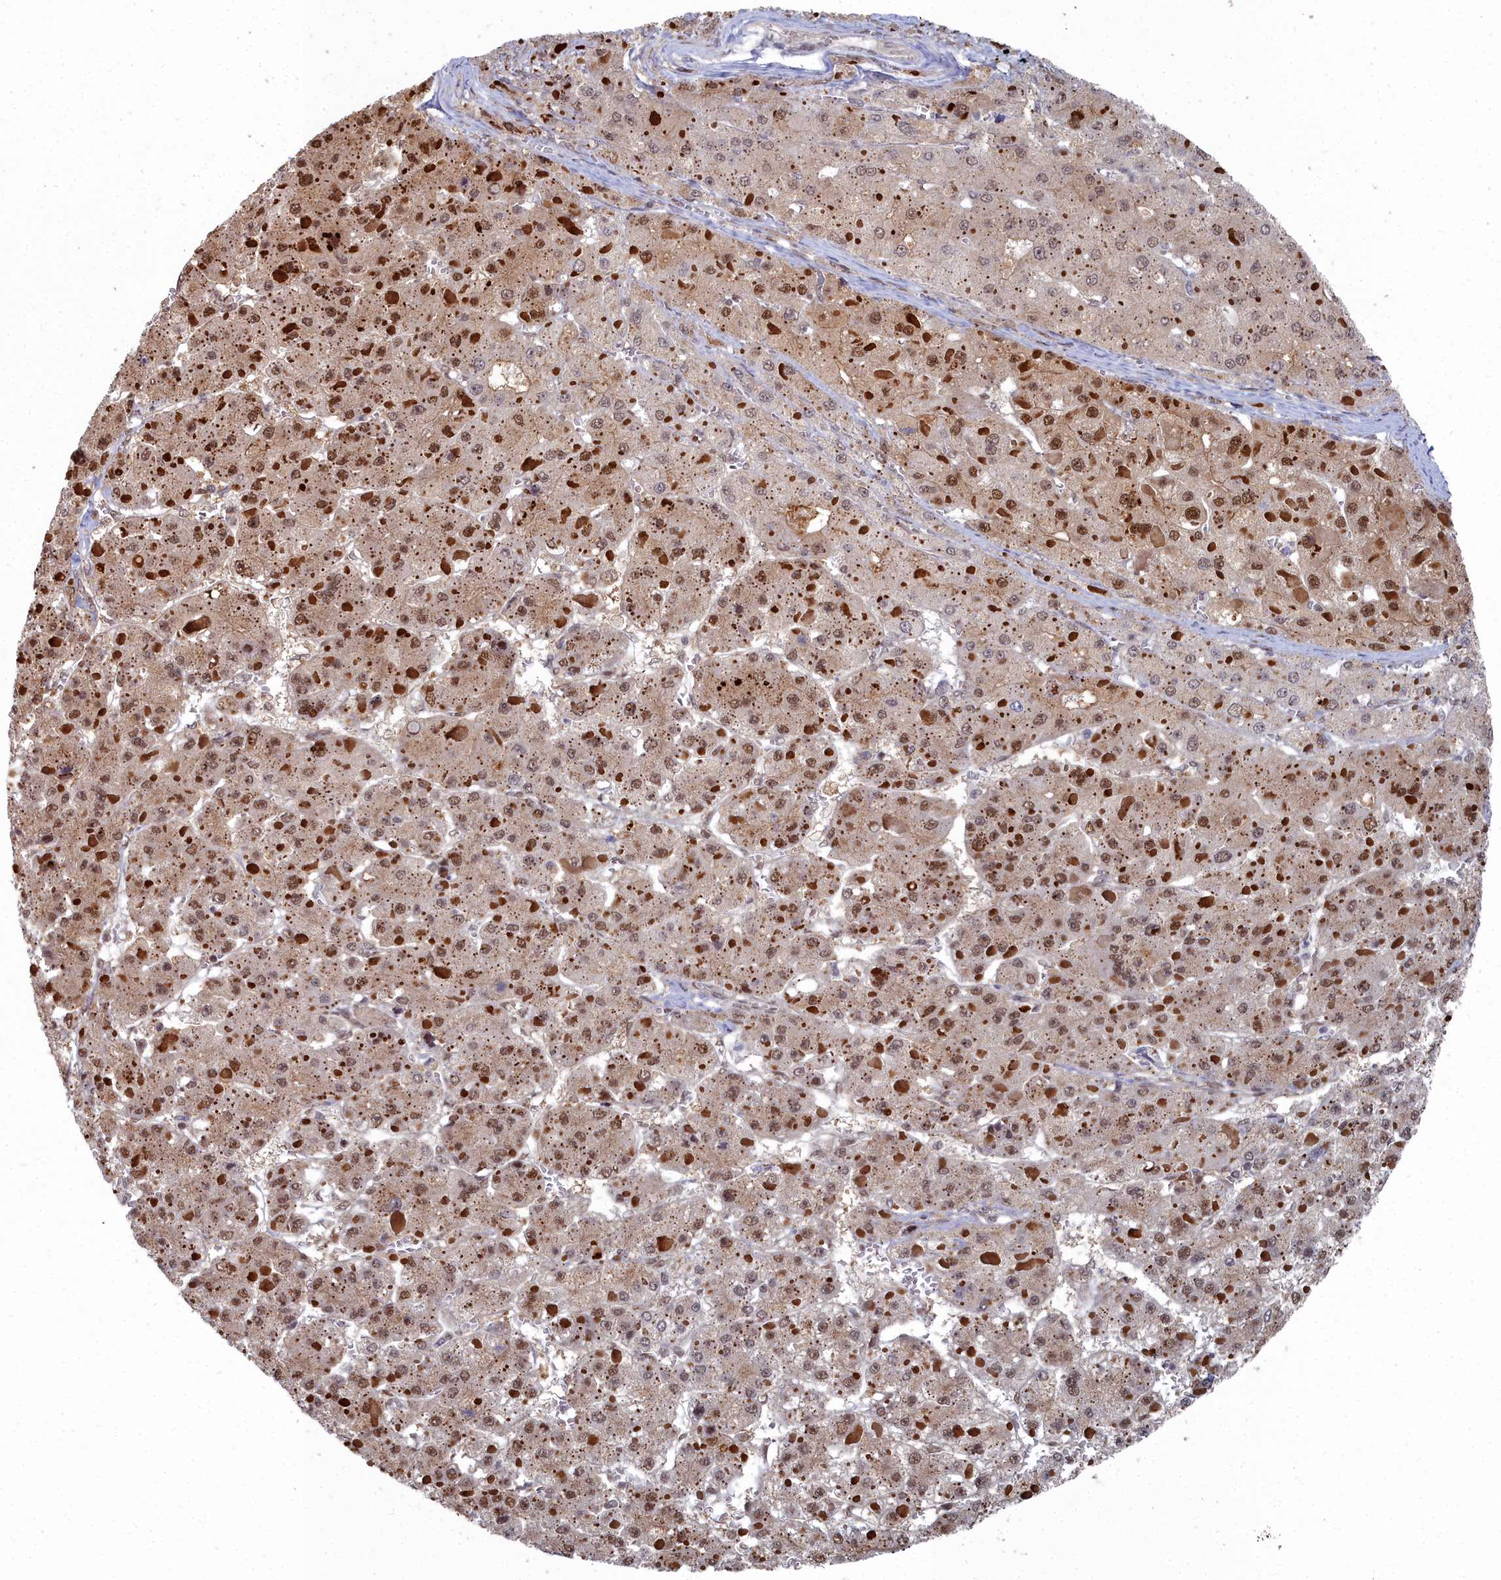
{"staining": {"intensity": "moderate", "quantity": ">75%", "location": "cytoplasmic/membranous,nuclear"}, "tissue": "liver cancer", "cell_type": "Tumor cells", "image_type": "cancer", "snomed": [{"axis": "morphology", "description": "Carcinoma, Hepatocellular, NOS"}, {"axis": "topography", "description": "Liver"}], "caption": "An image of human liver cancer (hepatocellular carcinoma) stained for a protein shows moderate cytoplasmic/membranous and nuclear brown staining in tumor cells.", "gene": "RPS27A", "patient": {"sex": "female", "age": 73}}